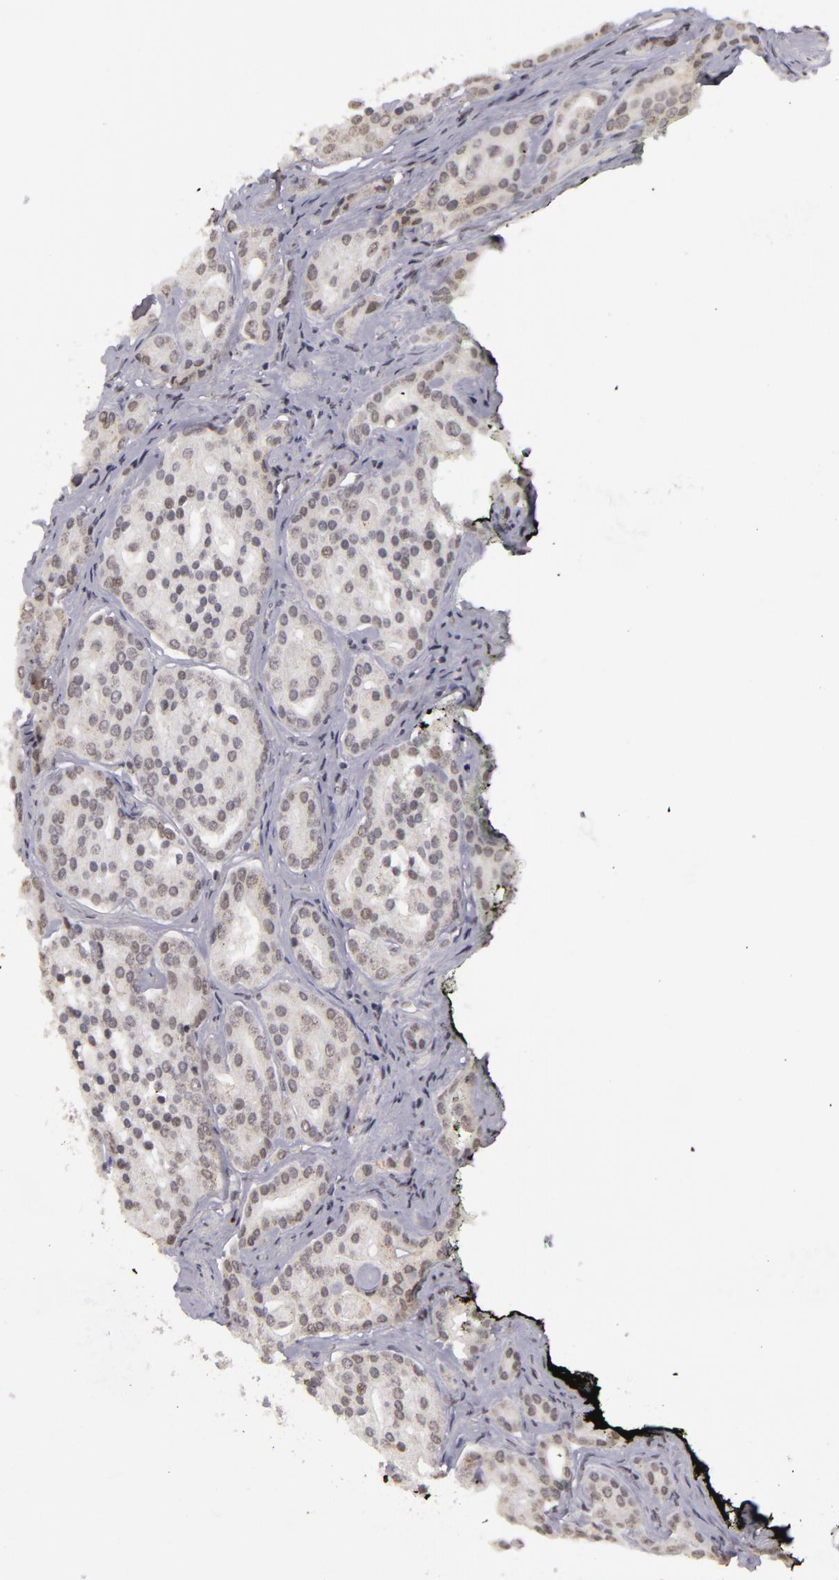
{"staining": {"intensity": "weak", "quantity": "<25%", "location": "nuclear"}, "tissue": "prostate cancer", "cell_type": "Tumor cells", "image_type": "cancer", "snomed": [{"axis": "morphology", "description": "Adenocarcinoma, High grade"}, {"axis": "topography", "description": "Prostate"}], "caption": "Micrograph shows no significant protein positivity in tumor cells of prostate high-grade adenocarcinoma.", "gene": "RRP7A", "patient": {"sex": "male", "age": 64}}